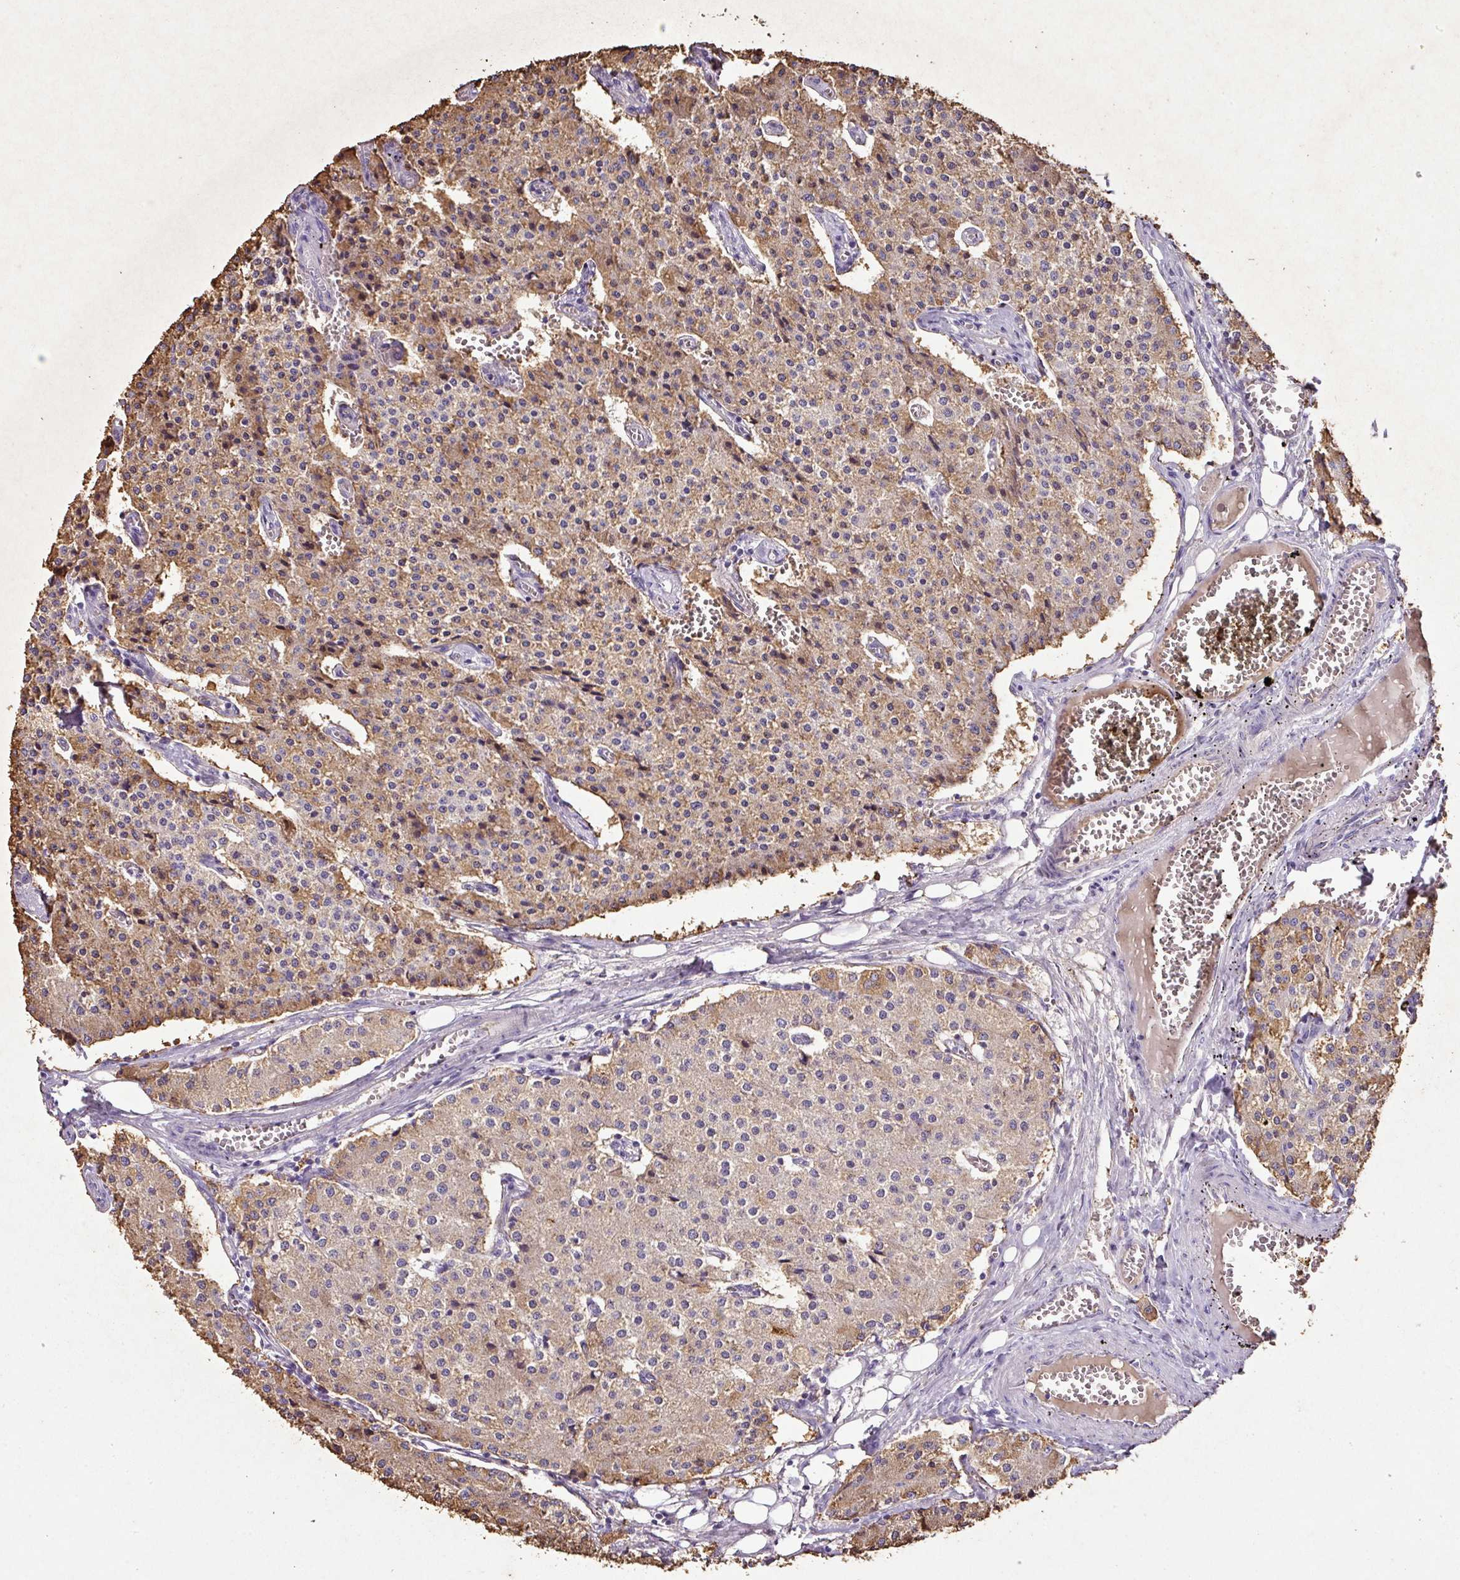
{"staining": {"intensity": "moderate", "quantity": "25%-75%", "location": "cytoplasmic/membranous"}, "tissue": "carcinoid", "cell_type": "Tumor cells", "image_type": "cancer", "snomed": [{"axis": "morphology", "description": "Carcinoid, malignant, NOS"}, {"axis": "topography", "description": "Colon"}], "caption": "A brown stain shows moderate cytoplasmic/membranous positivity of a protein in human carcinoid (malignant) tumor cells.", "gene": "AGR3", "patient": {"sex": "female", "age": 52}}